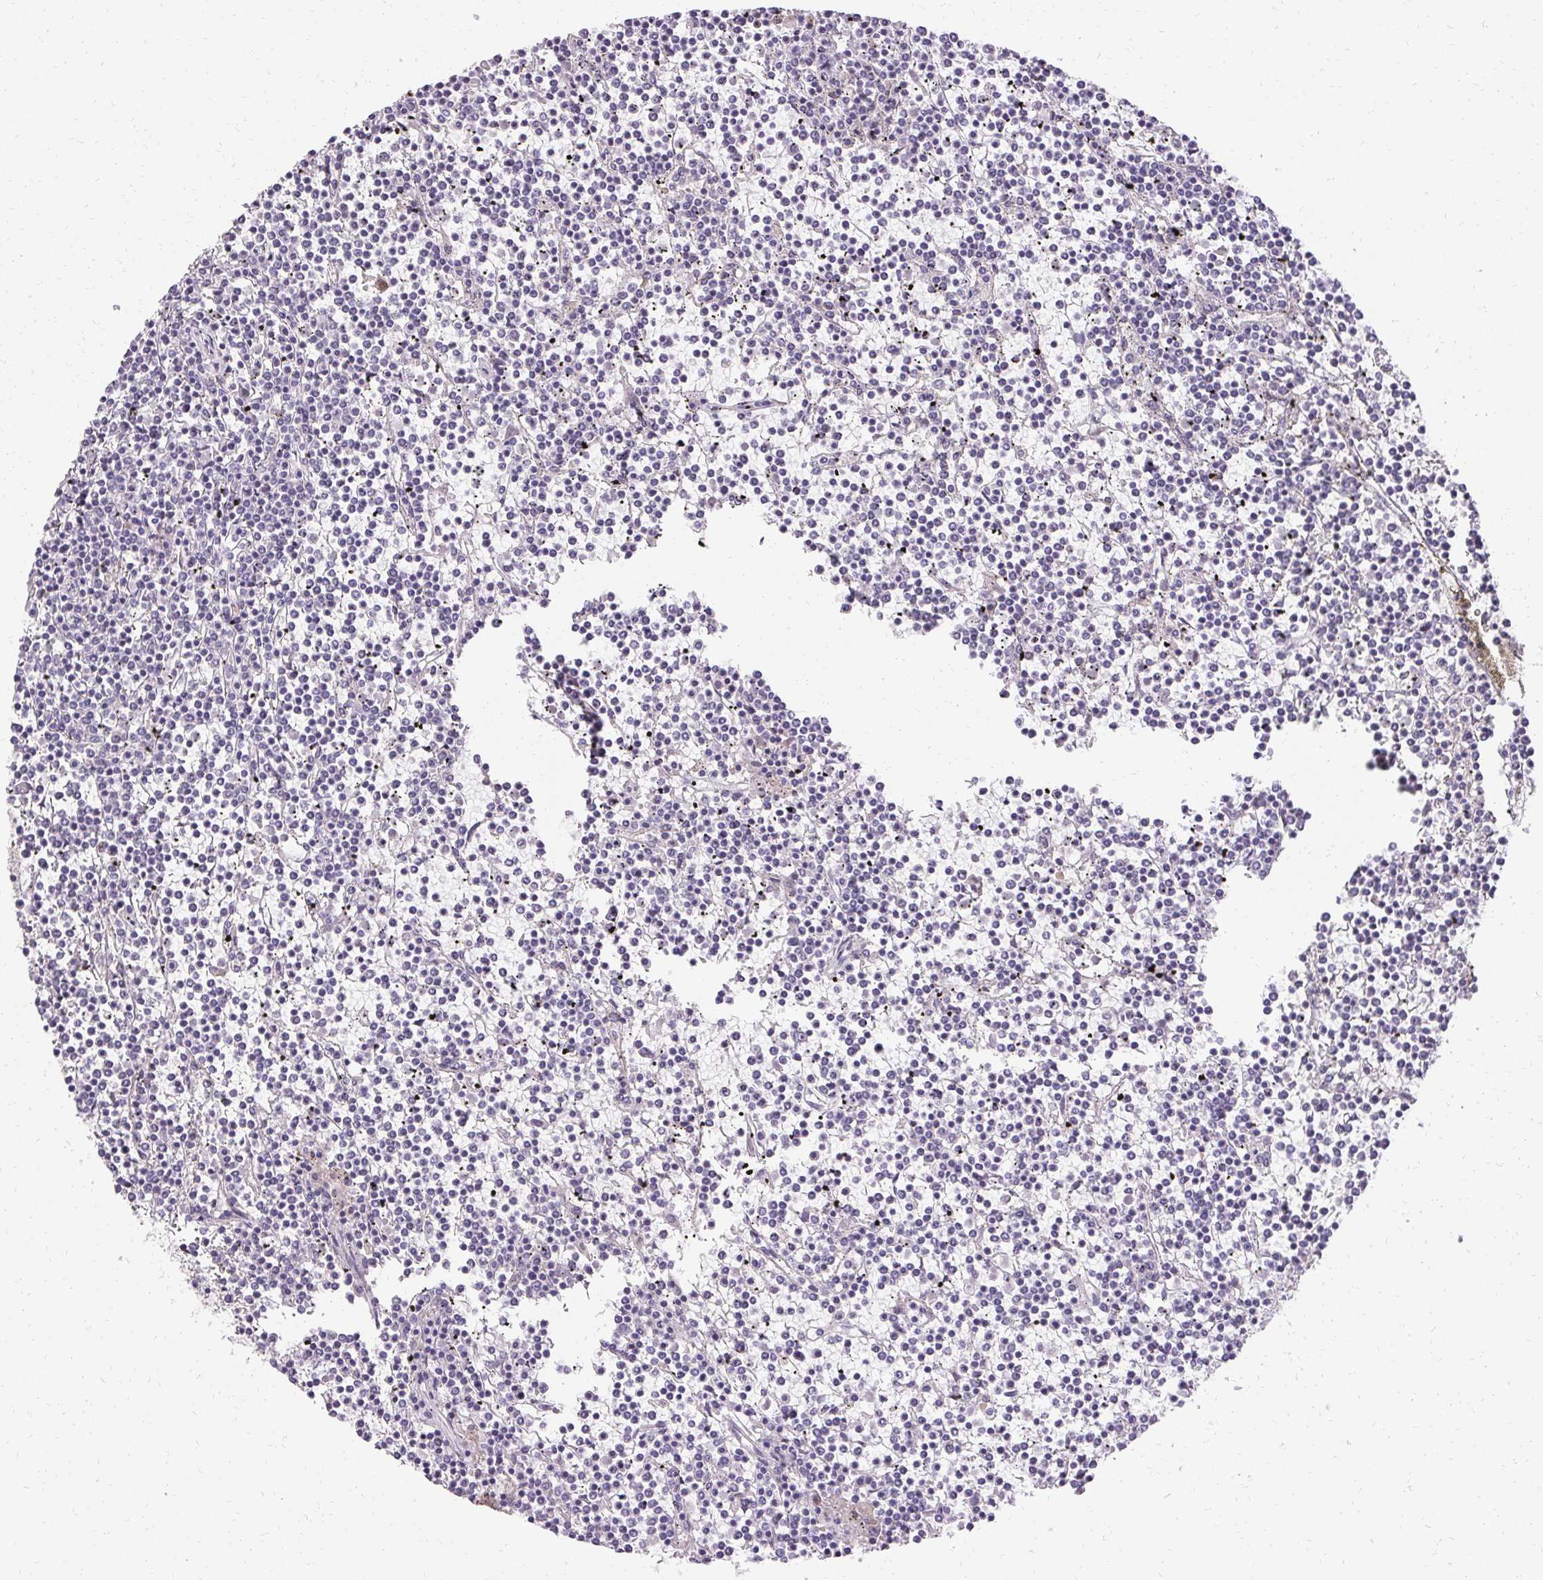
{"staining": {"intensity": "negative", "quantity": "none", "location": "none"}, "tissue": "lymphoma", "cell_type": "Tumor cells", "image_type": "cancer", "snomed": [{"axis": "morphology", "description": "Malignant lymphoma, non-Hodgkin's type, Low grade"}, {"axis": "topography", "description": "Spleen"}], "caption": "This is an immunohistochemistry (IHC) micrograph of low-grade malignant lymphoma, non-Hodgkin's type. There is no expression in tumor cells.", "gene": "HSD17B3", "patient": {"sex": "female", "age": 19}}